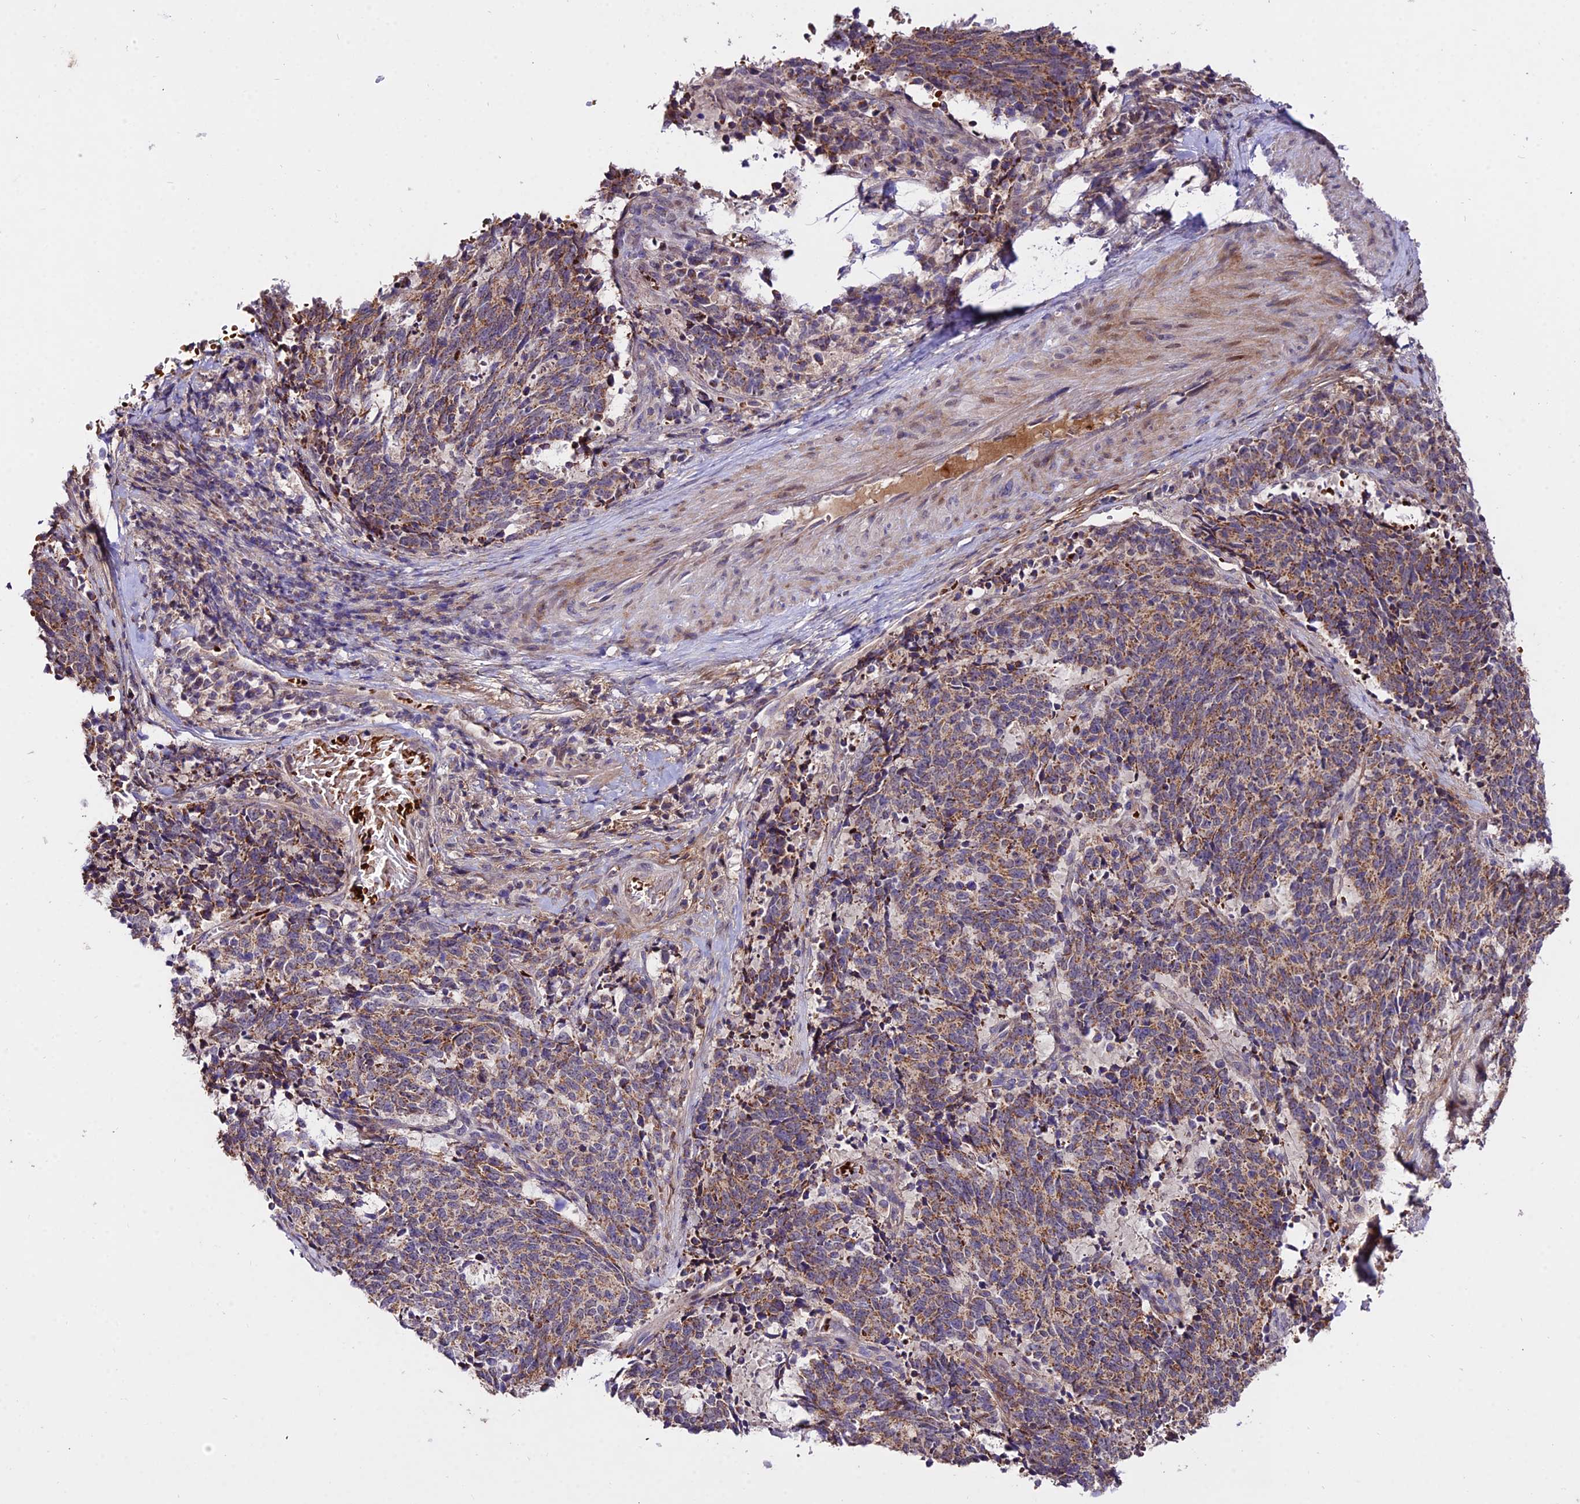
{"staining": {"intensity": "moderate", "quantity": ">75%", "location": "cytoplasmic/membranous"}, "tissue": "cervical cancer", "cell_type": "Tumor cells", "image_type": "cancer", "snomed": [{"axis": "morphology", "description": "Squamous cell carcinoma, NOS"}, {"axis": "topography", "description": "Cervix"}], "caption": "Squamous cell carcinoma (cervical) stained with IHC displays moderate cytoplasmic/membranous positivity in about >75% of tumor cells.", "gene": "WDR5B", "patient": {"sex": "female", "age": 29}}